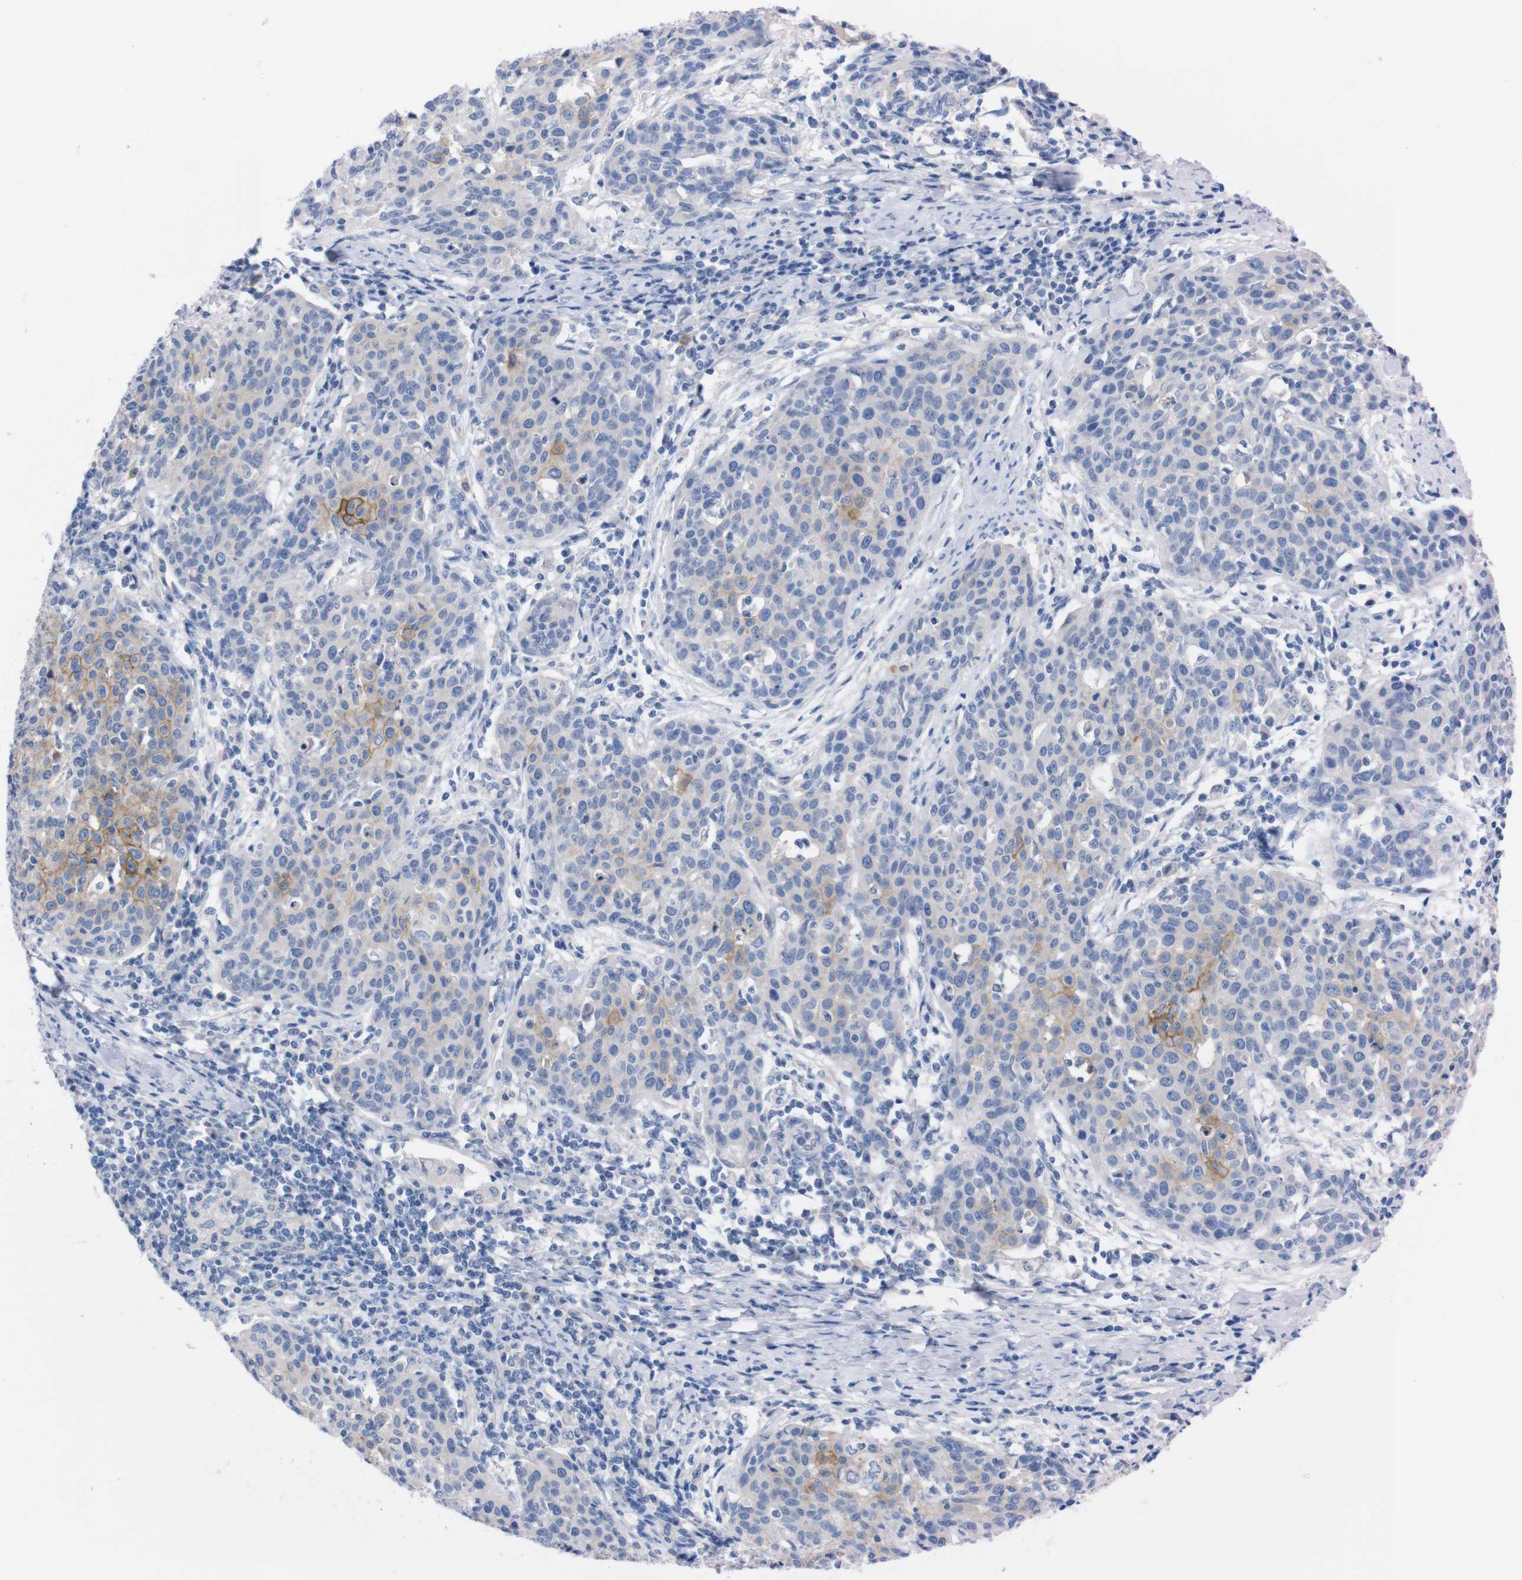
{"staining": {"intensity": "weak", "quantity": "<25%", "location": "cytoplasmic/membranous"}, "tissue": "cervical cancer", "cell_type": "Tumor cells", "image_type": "cancer", "snomed": [{"axis": "morphology", "description": "Squamous cell carcinoma, NOS"}, {"axis": "topography", "description": "Cervix"}], "caption": "Tumor cells are negative for protein expression in human cervical squamous cell carcinoma.", "gene": "TMEM243", "patient": {"sex": "female", "age": 38}}